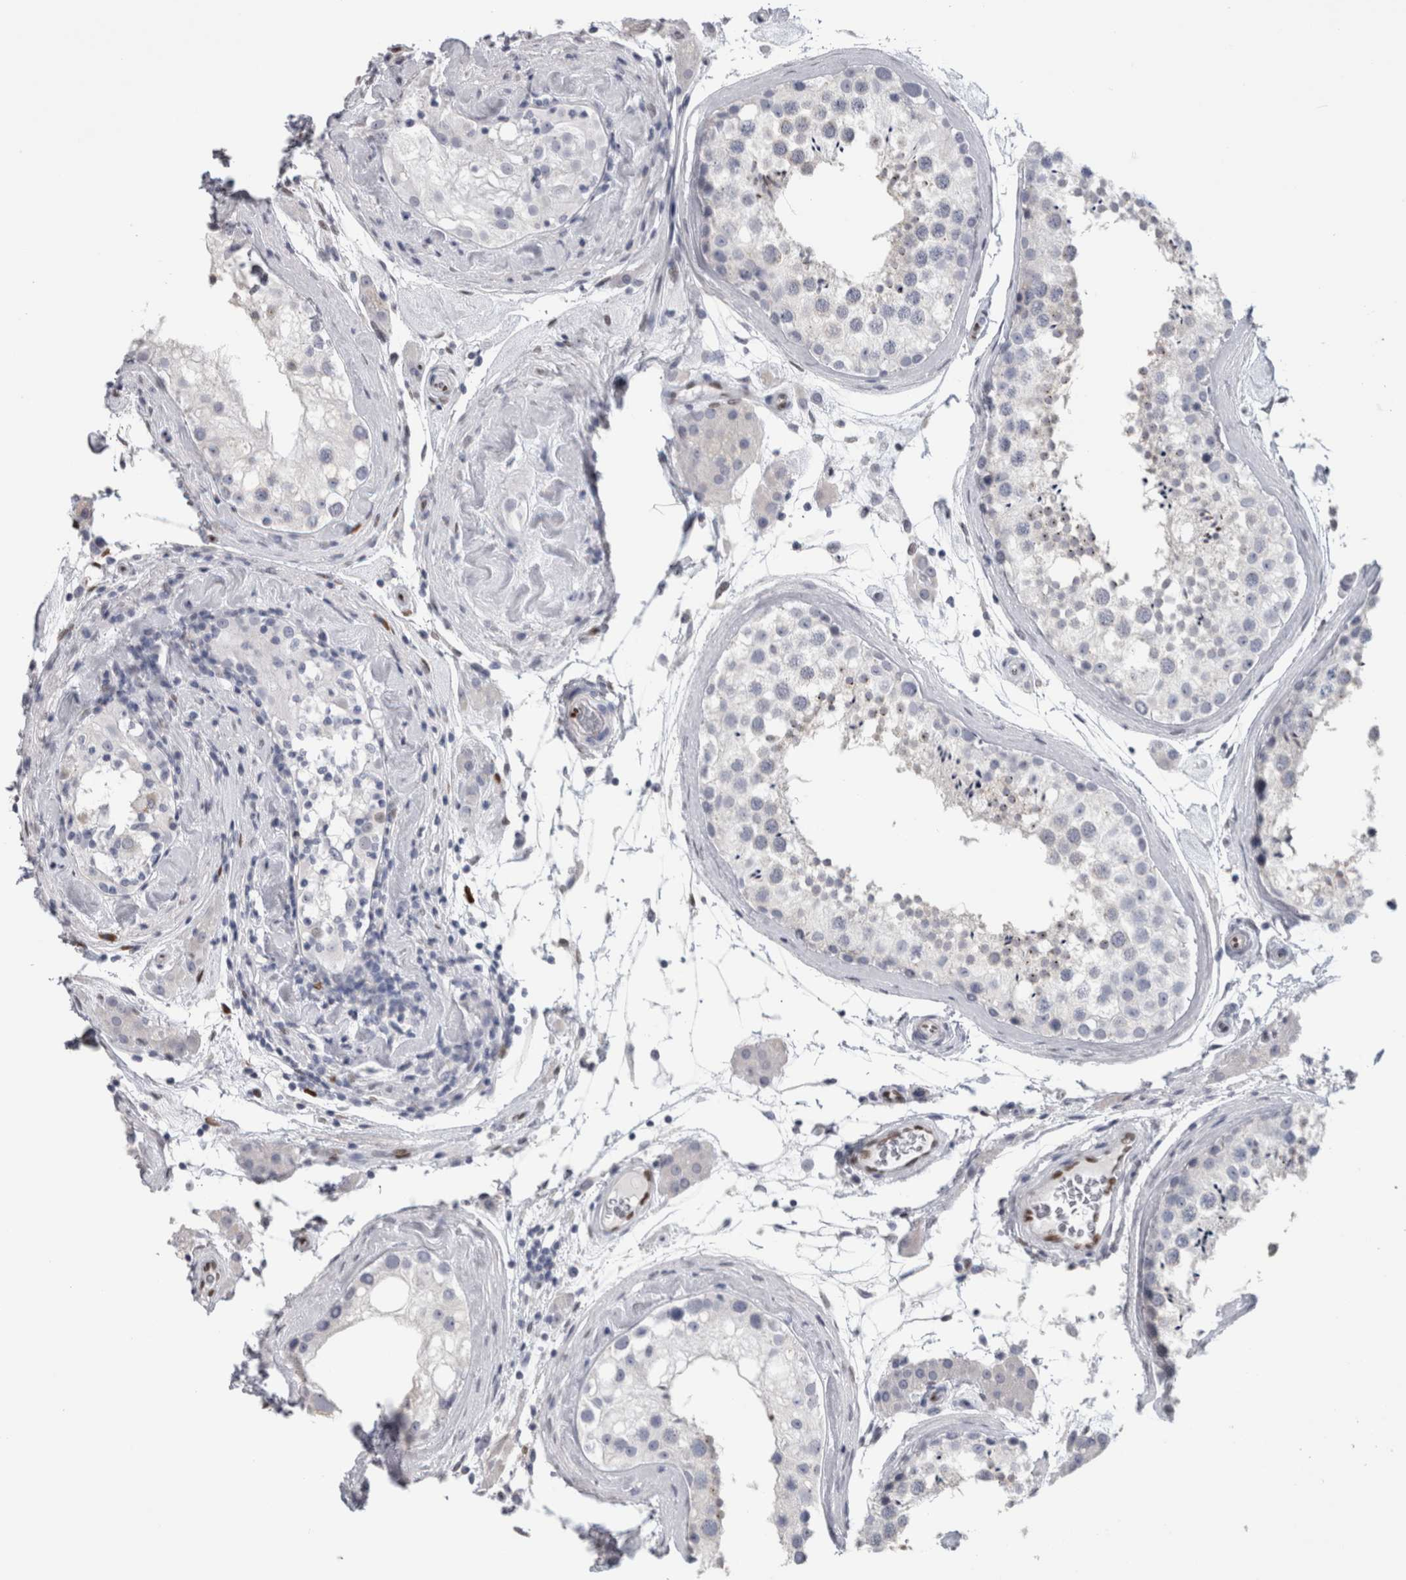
{"staining": {"intensity": "negative", "quantity": "none", "location": "none"}, "tissue": "testis", "cell_type": "Cells in seminiferous ducts", "image_type": "normal", "snomed": [{"axis": "morphology", "description": "Normal tissue, NOS"}, {"axis": "topography", "description": "Testis"}], "caption": "Immunohistochemistry (IHC) of benign testis shows no expression in cells in seminiferous ducts.", "gene": "IL33", "patient": {"sex": "male", "age": 46}}